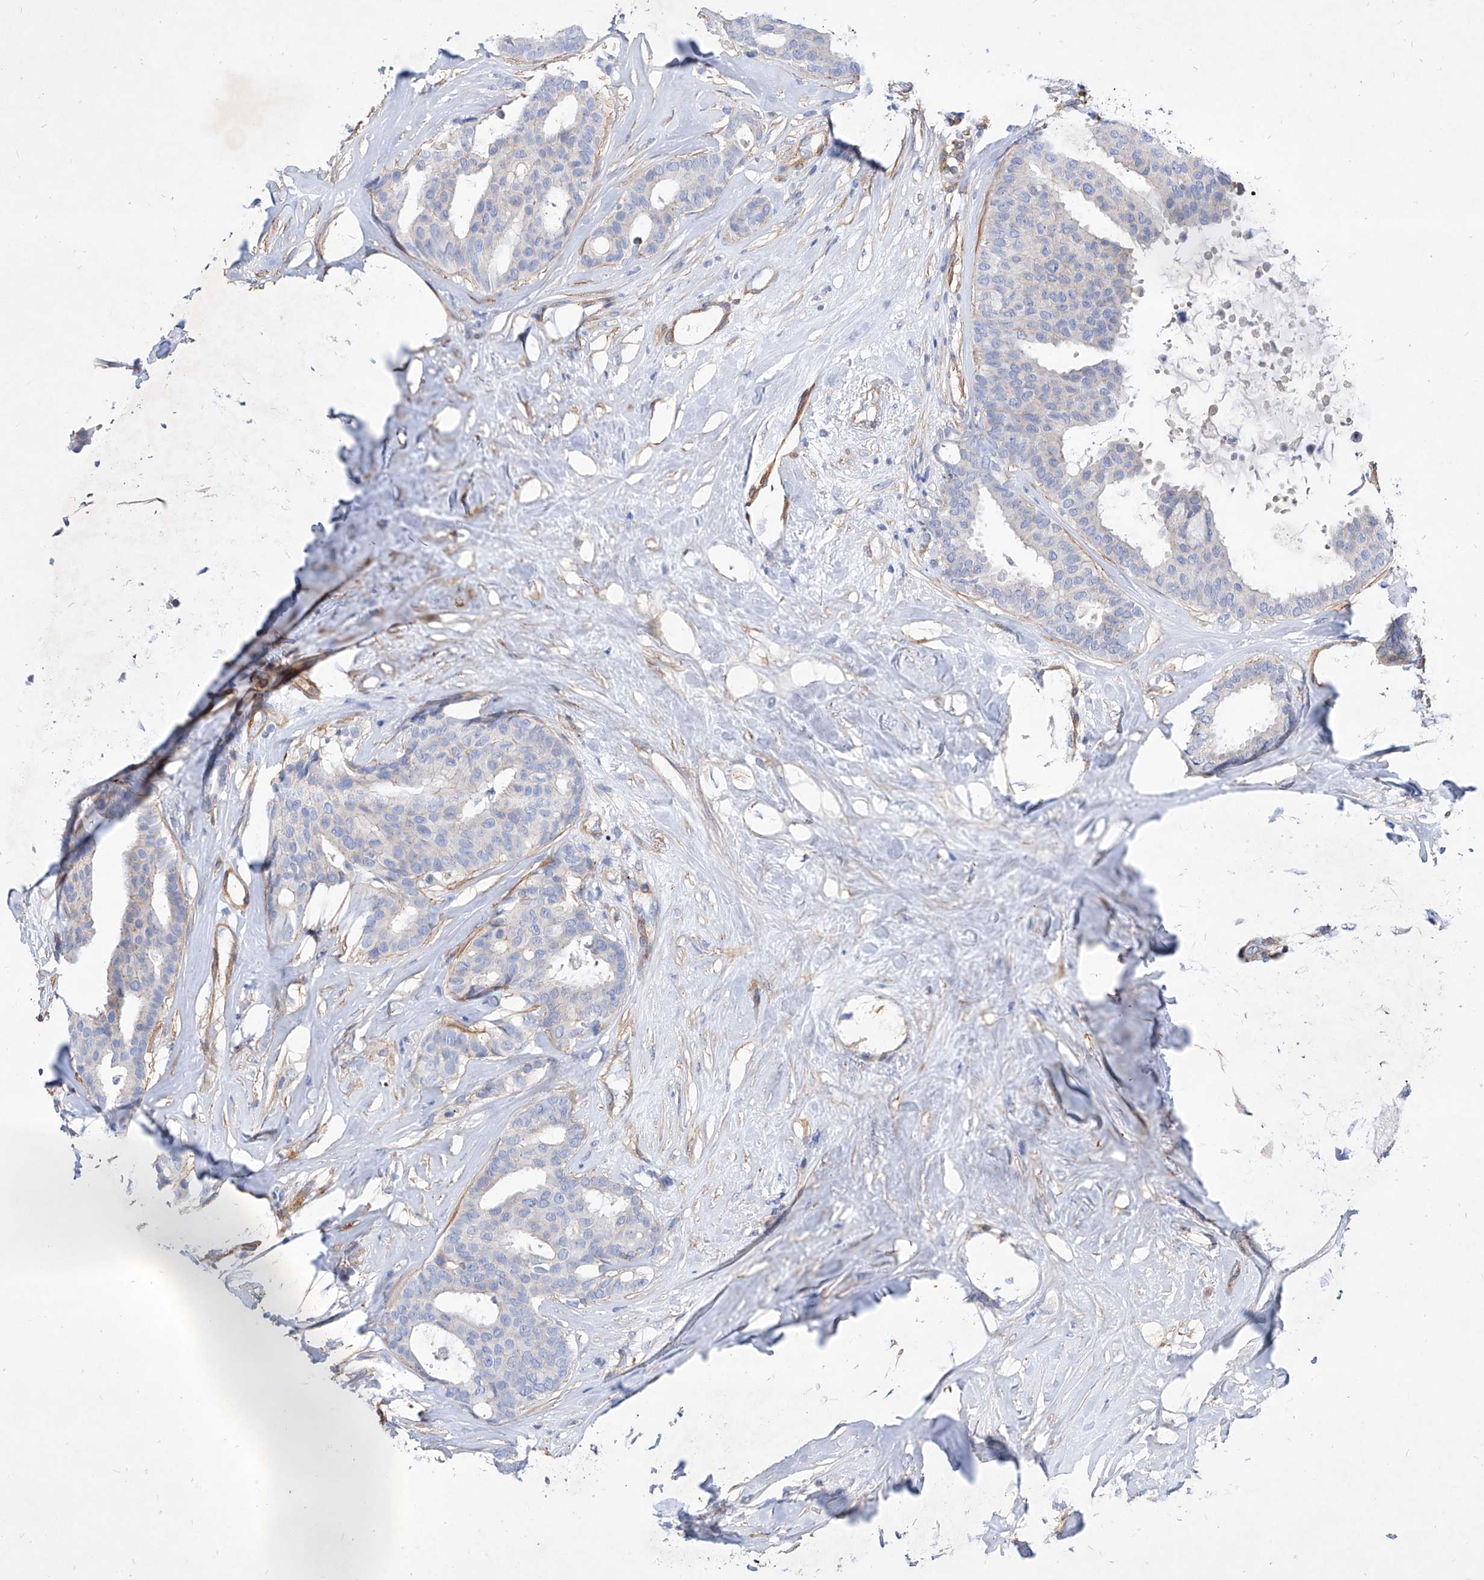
{"staining": {"intensity": "negative", "quantity": "none", "location": "none"}, "tissue": "breast cancer", "cell_type": "Tumor cells", "image_type": "cancer", "snomed": [{"axis": "morphology", "description": "Duct carcinoma"}, {"axis": "topography", "description": "Breast"}], "caption": "Tumor cells show no significant protein staining in intraductal carcinoma (breast). The staining was performed using DAB to visualize the protein expression in brown, while the nuclei were stained in blue with hematoxylin (Magnification: 20x).", "gene": "TAS2R60", "patient": {"sex": "female", "age": 75}}